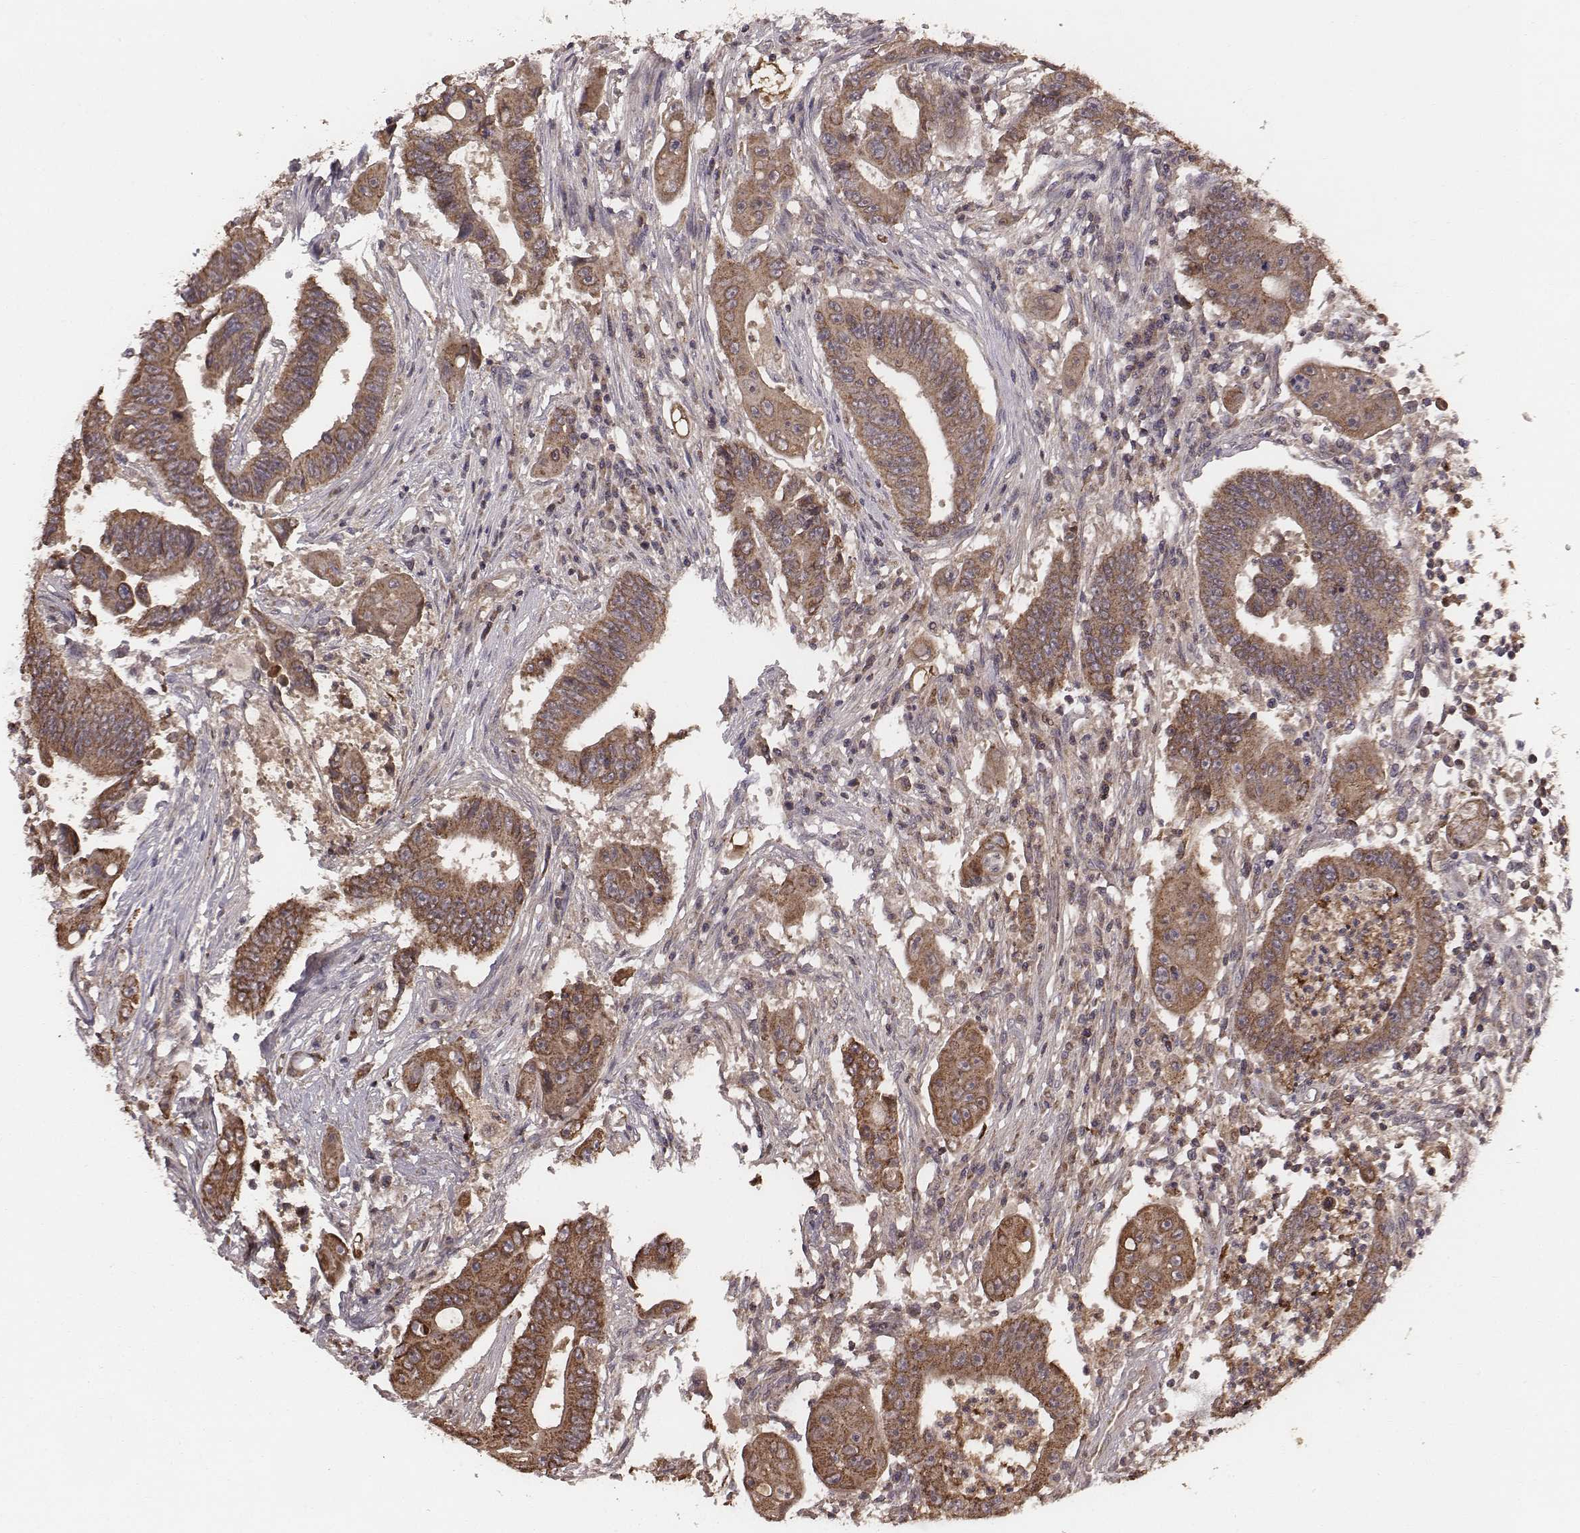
{"staining": {"intensity": "moderate", "quantity": ">75%", "location": "cytoplasmic/membranous"}, "tissue": "colorectal cancer", "cell_type": "Tumor cells", "image_type": "cancer", "snomed": [{"axis": "morphology", "description": "Adenocarcinoma, NOS"}, {"axis": "topography", "description": "Rectum"}], "caption": "Immunohistochemistry image of neoplastic tissue: colorectal cancer stained using immunohistochemistry reveals medium levels of moderate protein expression localized specifically in the cytoplasmic/membranous of tumor cells, appearing as a cytoplasmic/membranous brown color.", "gene": "PDCD2L", "patient": {"sex": "male", "age": 54}}